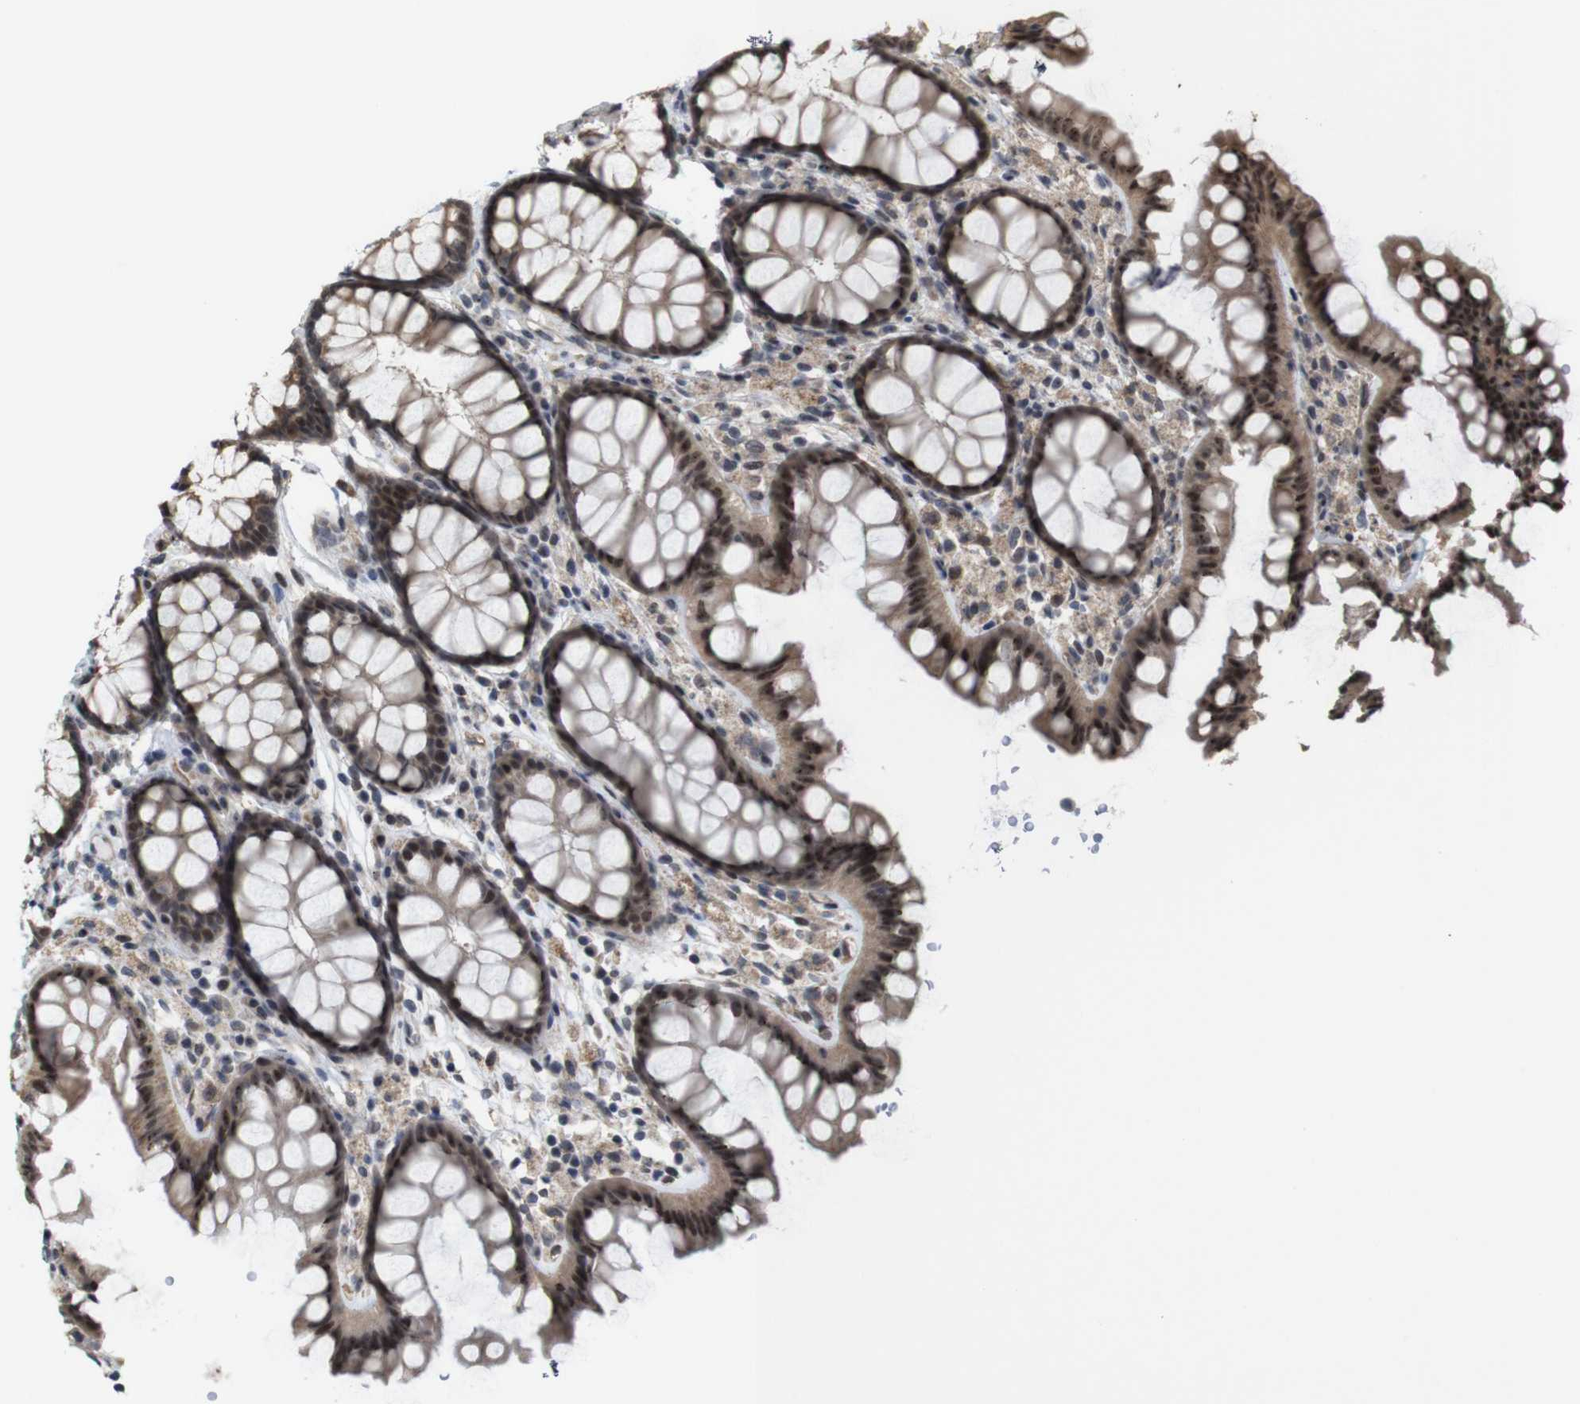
{"staining": {"intensity": "moderate", "quantity": ">75%", "location": "nuclear"}, "tissue": "colon", "cell_type": "Endothelial cells", "image_type": "normal", "snomed": [{"axis": "morphology", "description": "Normal tissue, NOS"}, {"axis": "topography", "description": "Colon"}], "caption": "Approximately >75% of endothelial cells in unremarkable colon demonstrate moderate nuclear protein positivity as visualized by brown immunohistochemical staining.", "gene": "PNMA8A", "patient": {"sex": "female", "age": 55}}